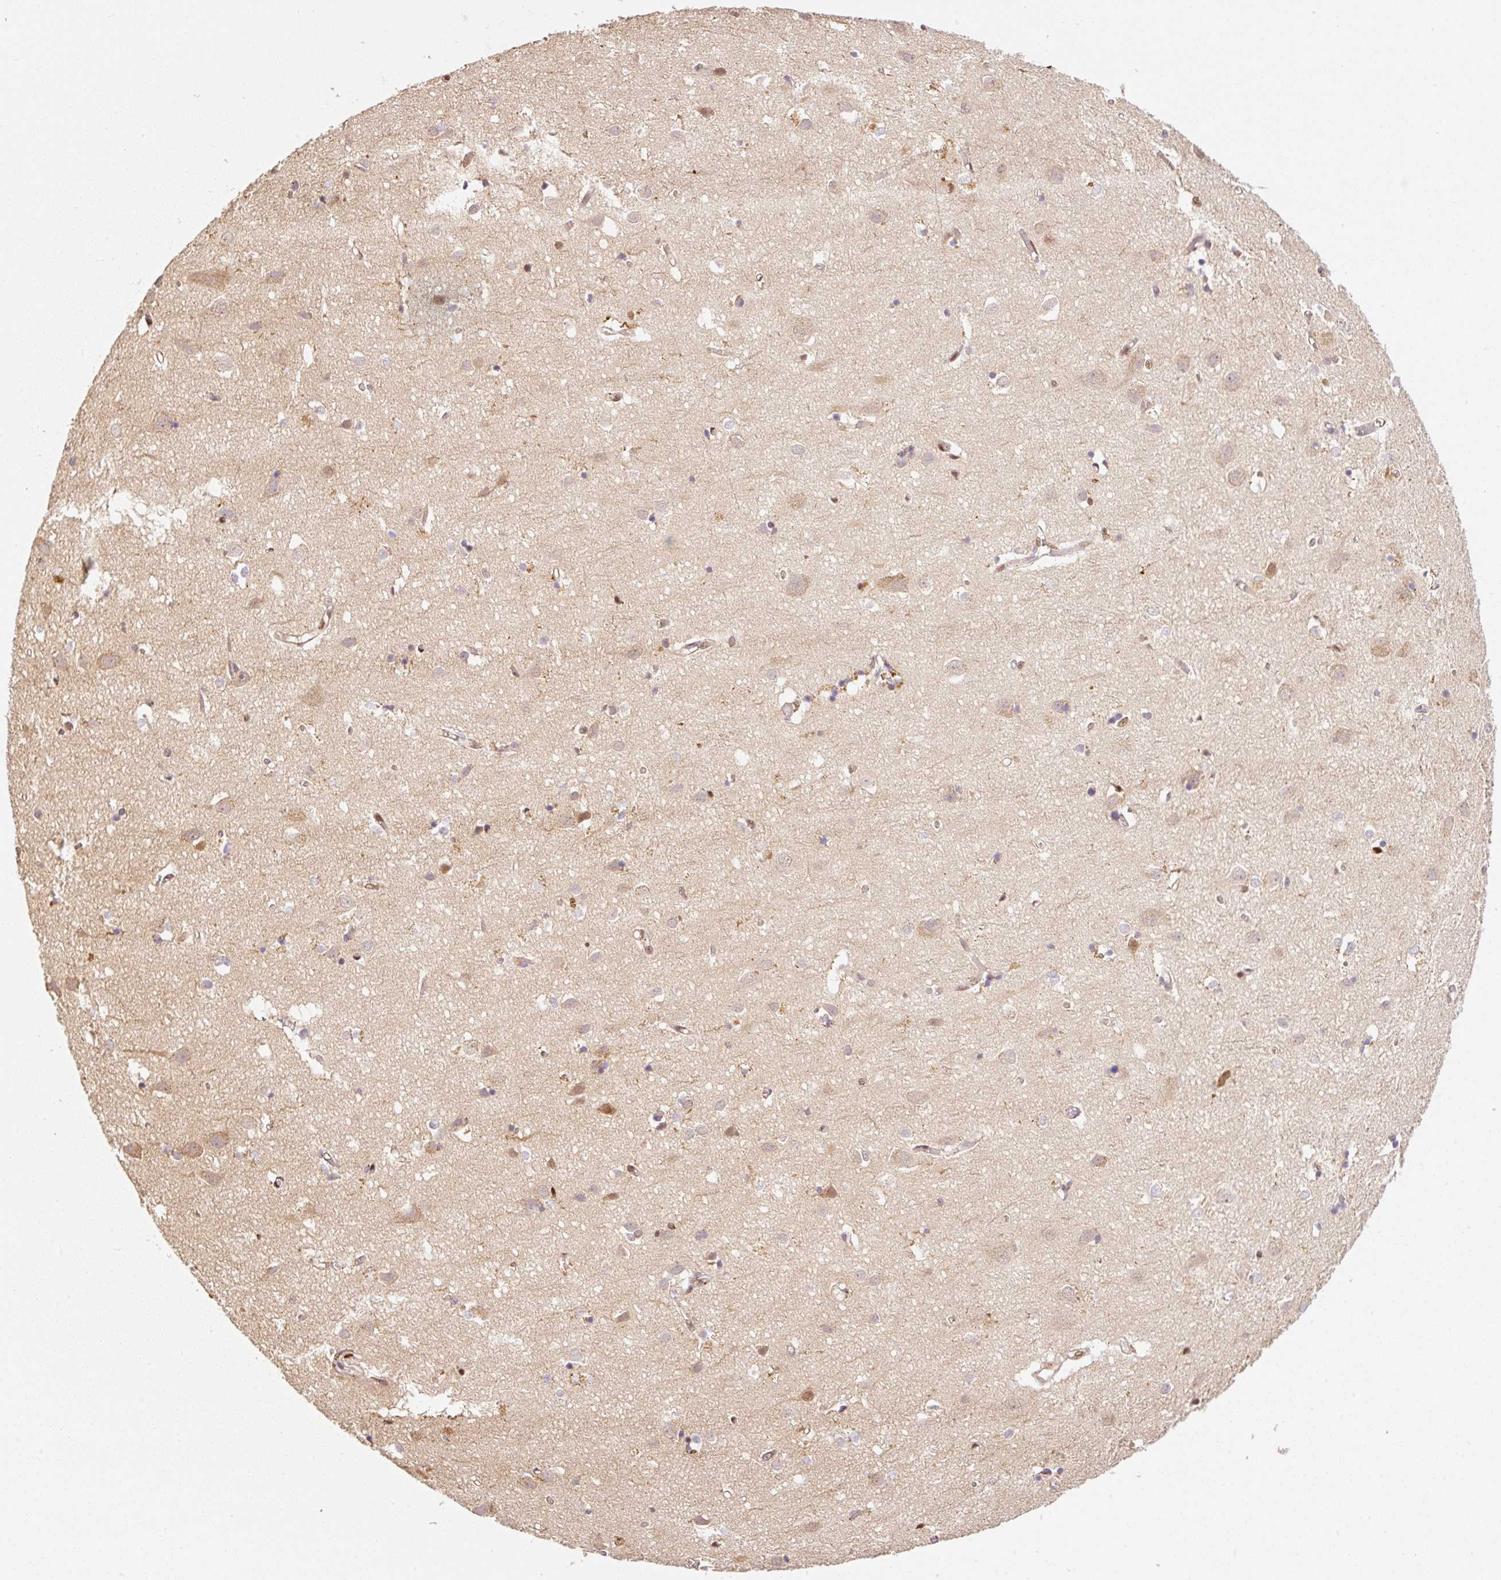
{"staining": {"intensity": "moderate", "quantity": "25%-75%", "location": "nuclear"}, "tissue": "cerebral cortex", "cell_type": "Endothelial cells", "image_type": "normal", "snomed": [{"axis": "morphology", "description": "Normal tissue, NOS"}, {"axis": "topography", "description": "Cerebral cortex"}], "caption": "Protein staining of benign cerebral cortex shows moderate nuclear expression in approximately 25%-75% of endothelial cells.", "gene": "GPR139", "patient": {"sex": "male", "age": 70}}